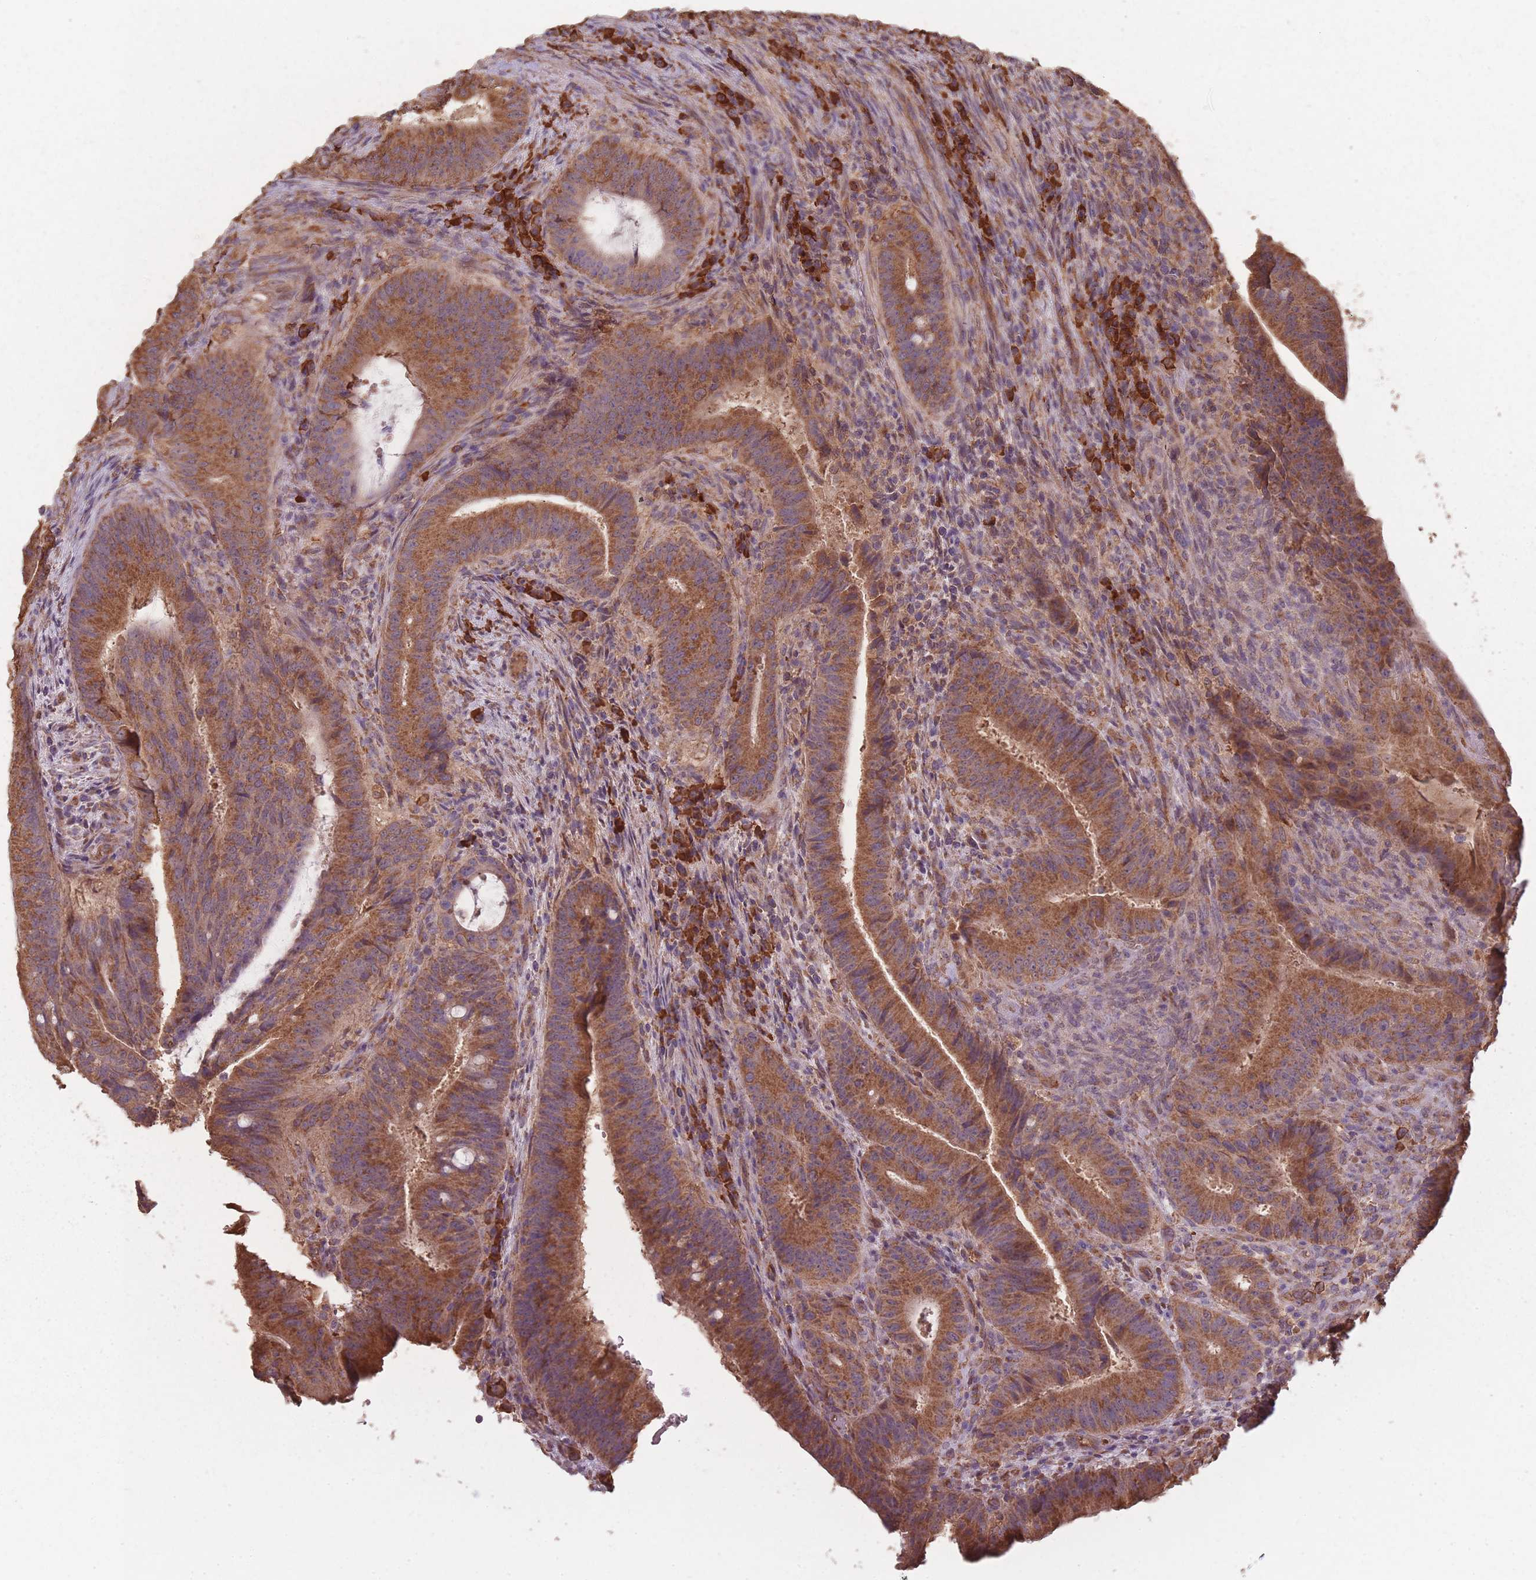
{"staining": {"intensity": "strong", "quantity": ">75%", "location": "cytoplasmic/membranous"}, "tissue": "colorectal cancer", "cell_type": "Tumor cells", "image_type": "cancer", "snomed": [{"axis": "morphology", "description": "Adenocarcinoma, NOS"}, {"axis": "topography", "description": "Colon"}], "caption": "This is an image of immunohistochemistry staining of colorectal cancer (adenocarcinoma), which shows strong staining in the cytoplasmic/membranous of tumor cells.", "gene": "SANBR", "patient": {"sex": "female", "age": 43}}